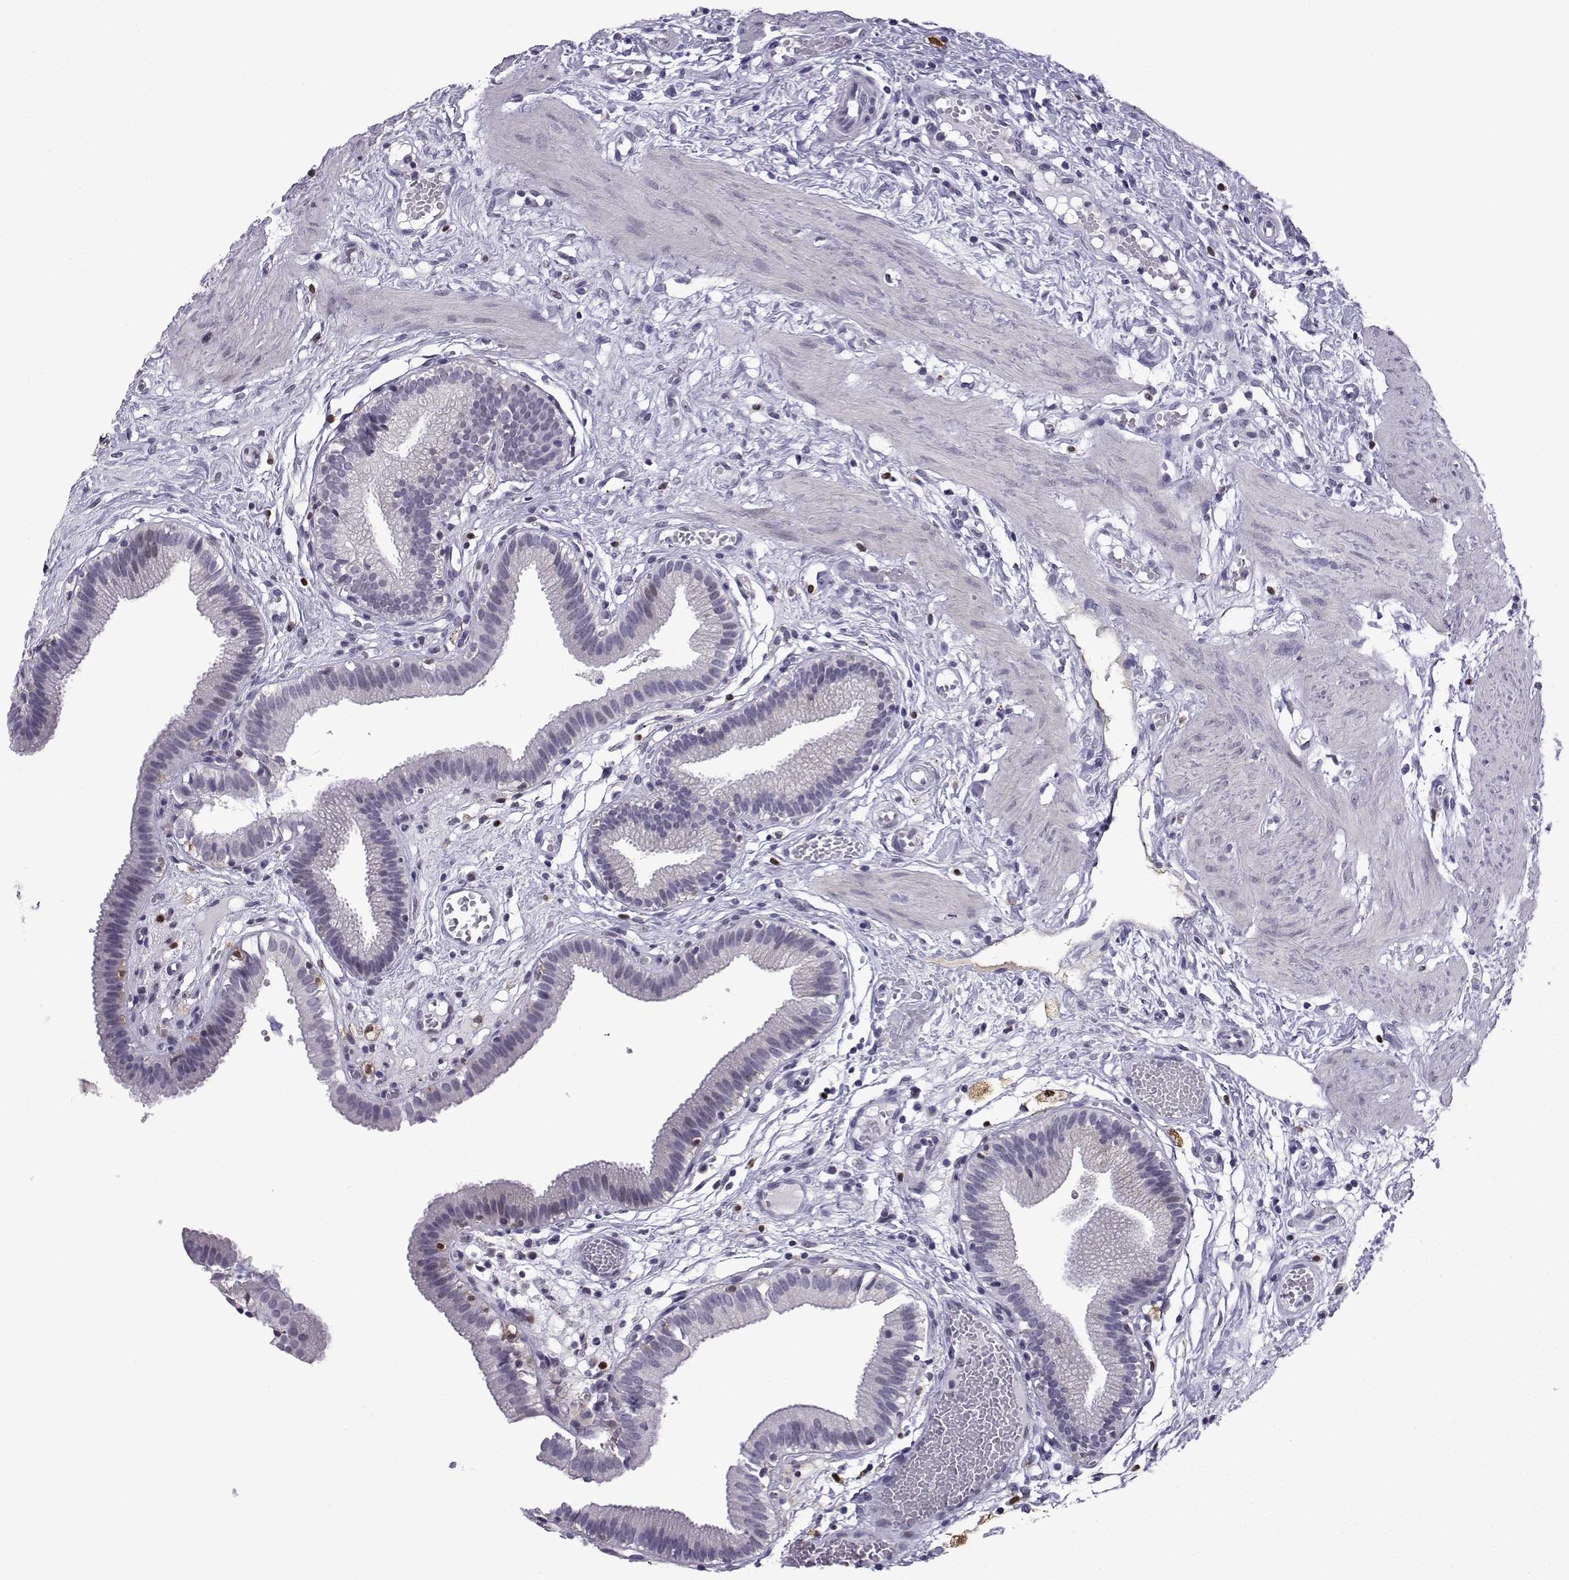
{"staining": {"intensity": "negative", "quantity": "none", "location": "none"}, "tissue": "gallbladder", "cell_type": "Glandular cells", "image_type": "normal", "snomed": [{"axis": "morphology", "description": "Normal tissue, NOS"}, {"axis": "topography", "description": "Gallbladder"}], "caption": "This image is of unremarkable gallbladder stained with immunohistochemistry (IHC) to label a protein in brown with the nuclei are counter-stained blue. There is no staining in glandular cells.", "gene": "HTR7", "patient": {"sex": "female", "age": 24}}